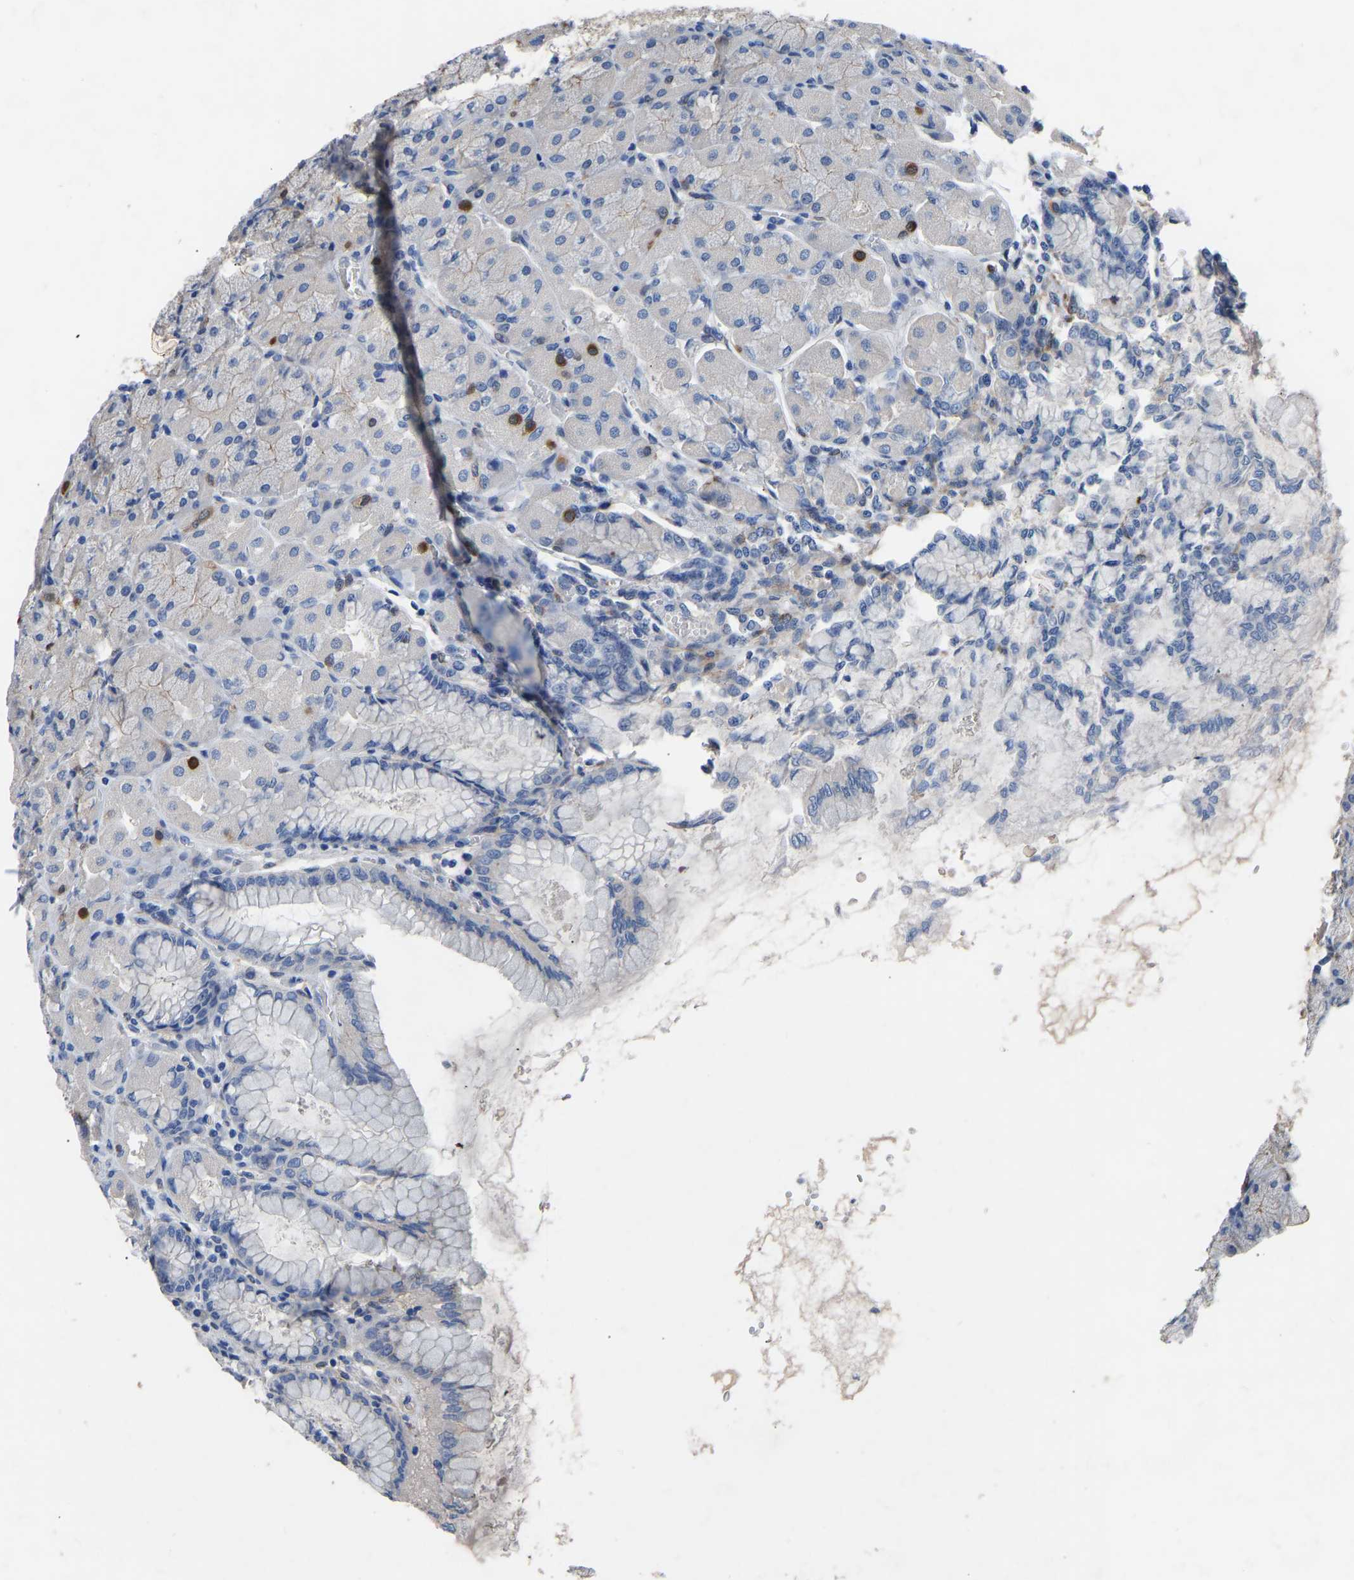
{"staining": {"intensity": "strong", "quantity": "<25%", "location": "cytoplasmic/membranous"}, "tissue": "stomach", "cell_type": "Glandular cells", "image_type": "normal", "snomed": [{"axis": "morphology", "description": "Normal tissue, NOS"}, {"axis": "topography", "description": "Stomach, upper"}], "caption": "IHC (DAB (3,3'-diaminobenzidine)) staining of benign stomach exhibits strong cytoplasmic/membranous protein expression in approximately <25% of glandular cells. (brown staining indicates protein expression, while blue staining denotes nuclei).", "gene": "RBP1", "patient": {"sex": "female", "age": 56}}